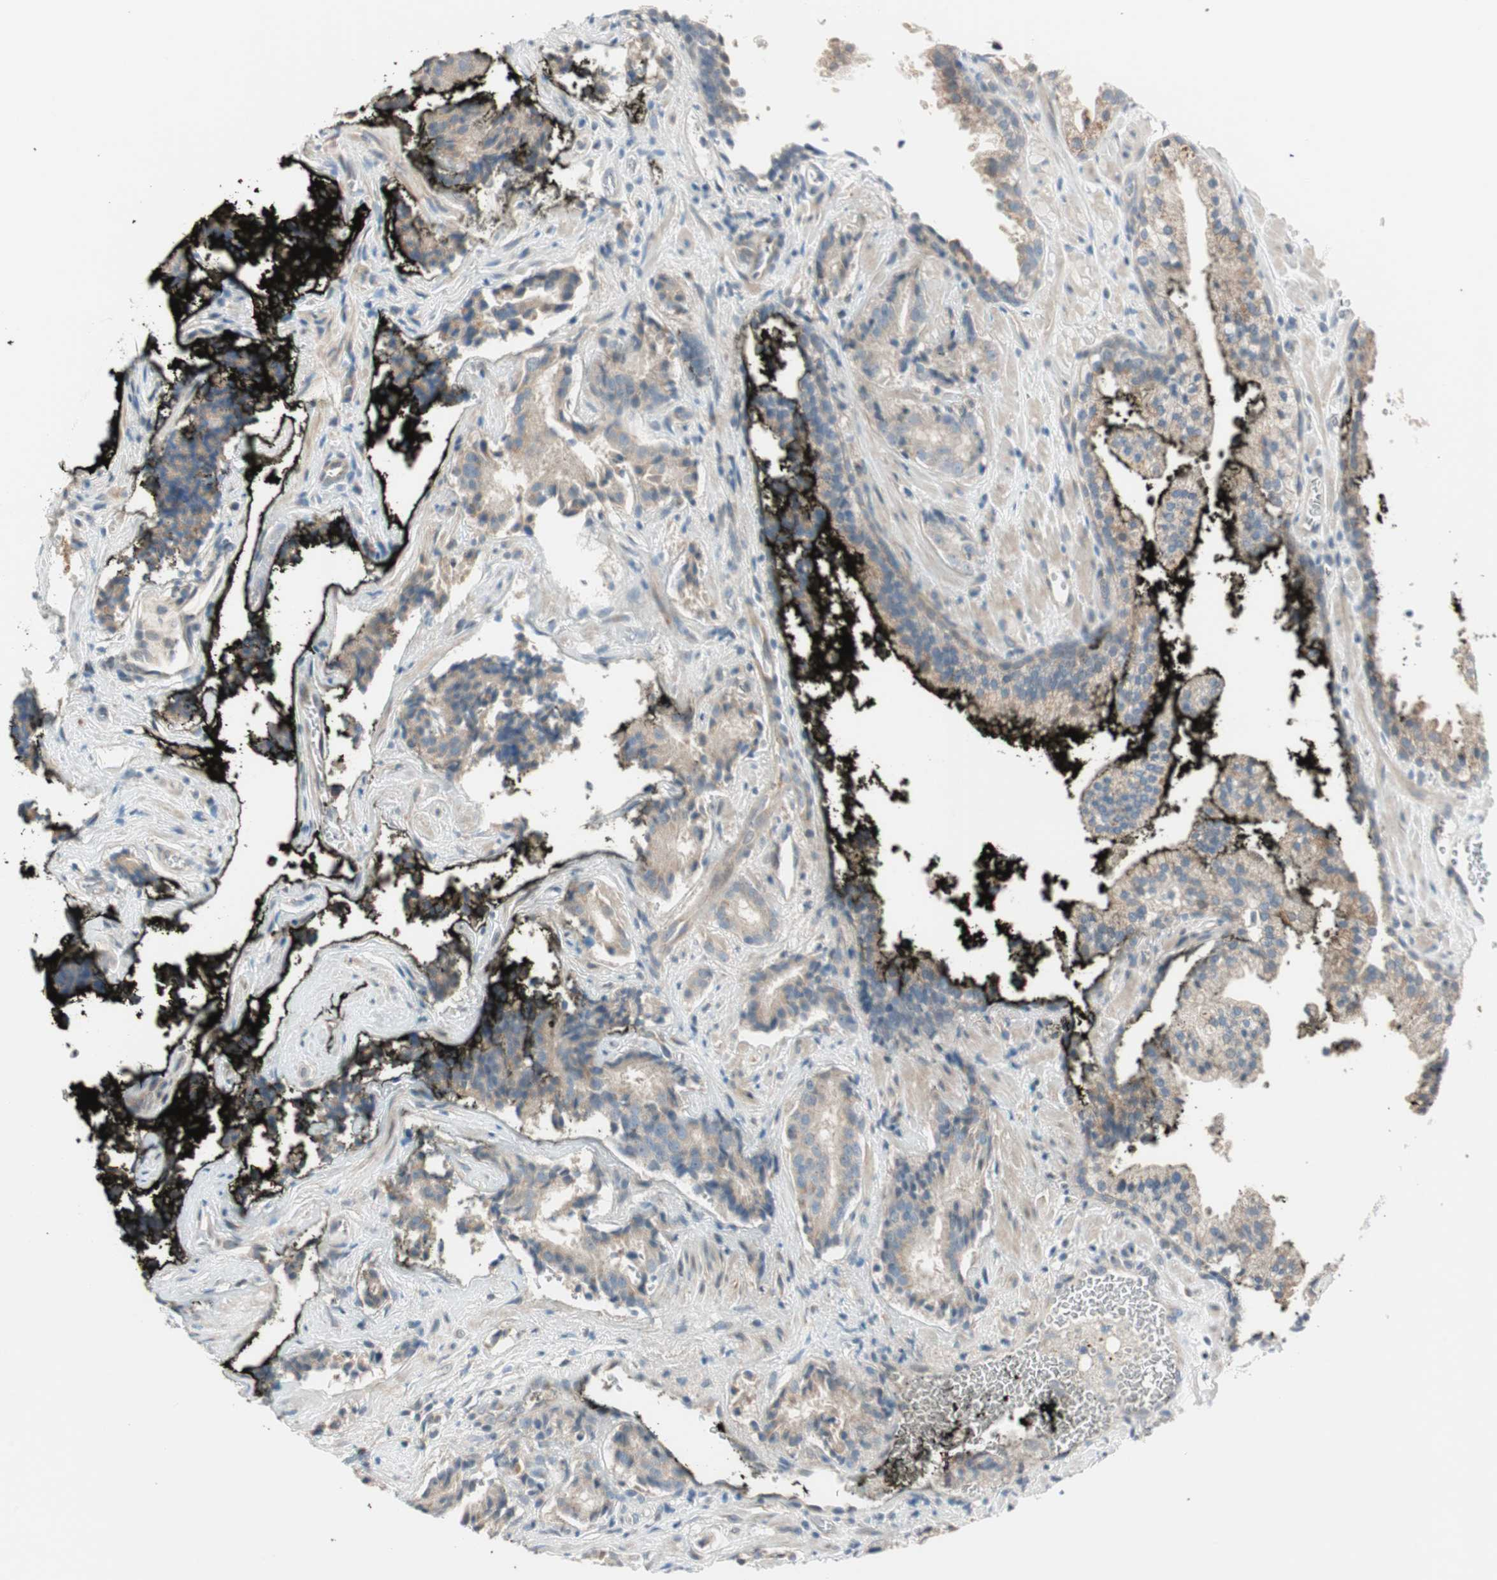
{"staining": {"intensity": "weak", "quantity": ">75%", "location": "cytoplasmic/membranous"}, "tissue": "prostate cancer", "cell_type": "Tumor cells", "image_type": "cancer", "snomed": [{"axis": "morphology", "description": "Adenocarcinoma, High grade"}, {"axis": "topography", "description": "Prostate"}], "caption": "An immunohistochemistry photomicrograph of tumor tissue is shown. Protein staining in brown shows weak cytoplasmic/membranous positivity in prostate cancer within tumor cells. (DAB IHC, brown staining for protein, blue staining for nuclei).", "gene": "CGRRF1", "patient": {"sex": "male", "age": 58}}